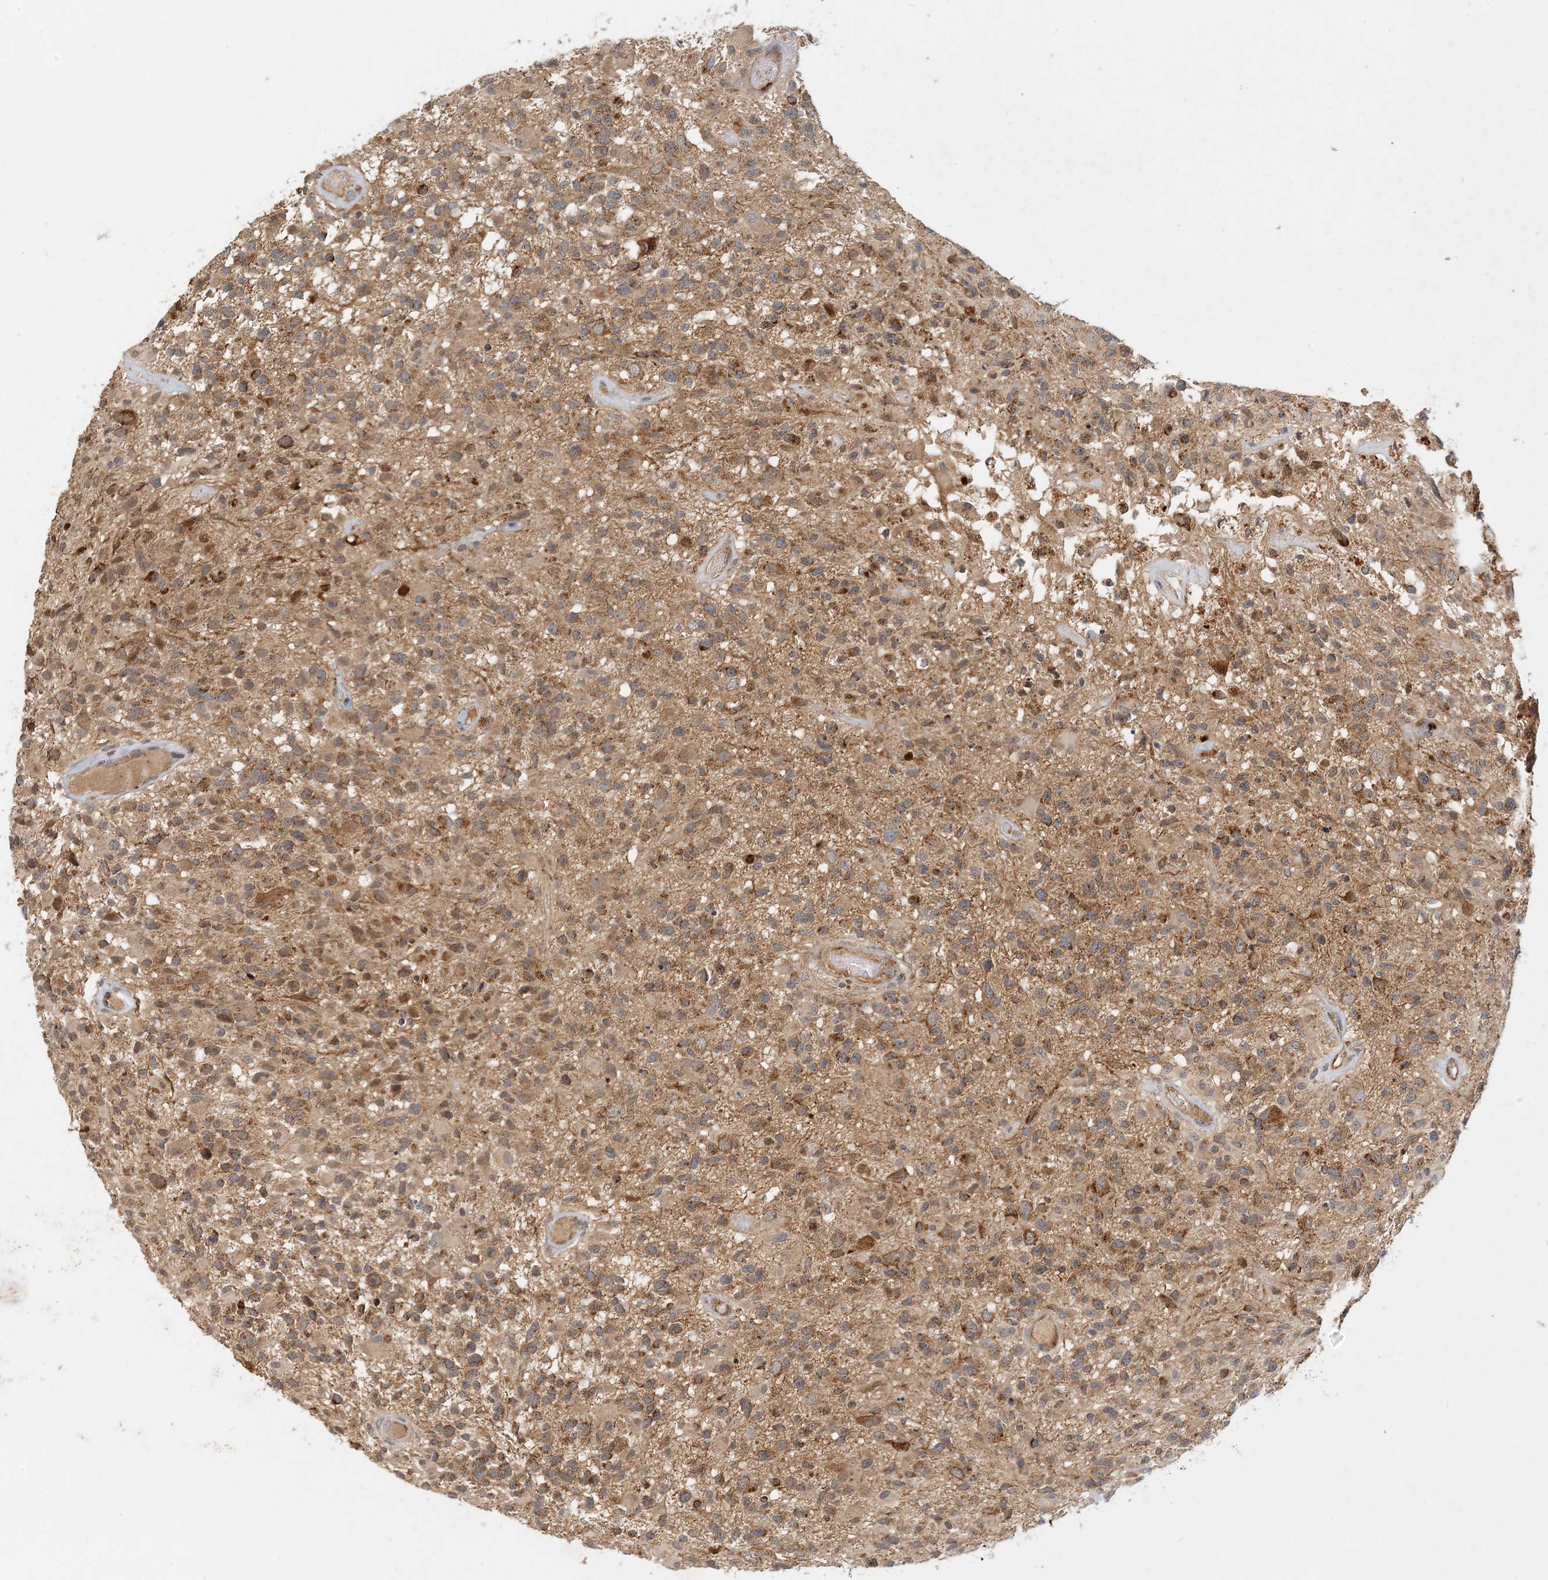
{"staining": {"intensity": "moderate", "quantity": ">75%", "location": "cytoplasmic/membranous"}, "tissue": "glioma", "cell_type": "Tumor cells", "image_type": "cancer", "snomed": [{"axis": "morphology", "description": "Glioma, malignant, High grade"}, {"axis": "morphology", "description": "Glioblastoma, NOS"}, {"axis": "topography", "description": "Brain"}], "caption": "Moderate cytoplasmic/membranous positivity for a protein is seen in approximately >75% of tumor cells of malignant high-grade glioma using immunohistochemistry.", "gene": "ZBTB3", "patient": {"sex": "male", "age": 60}}